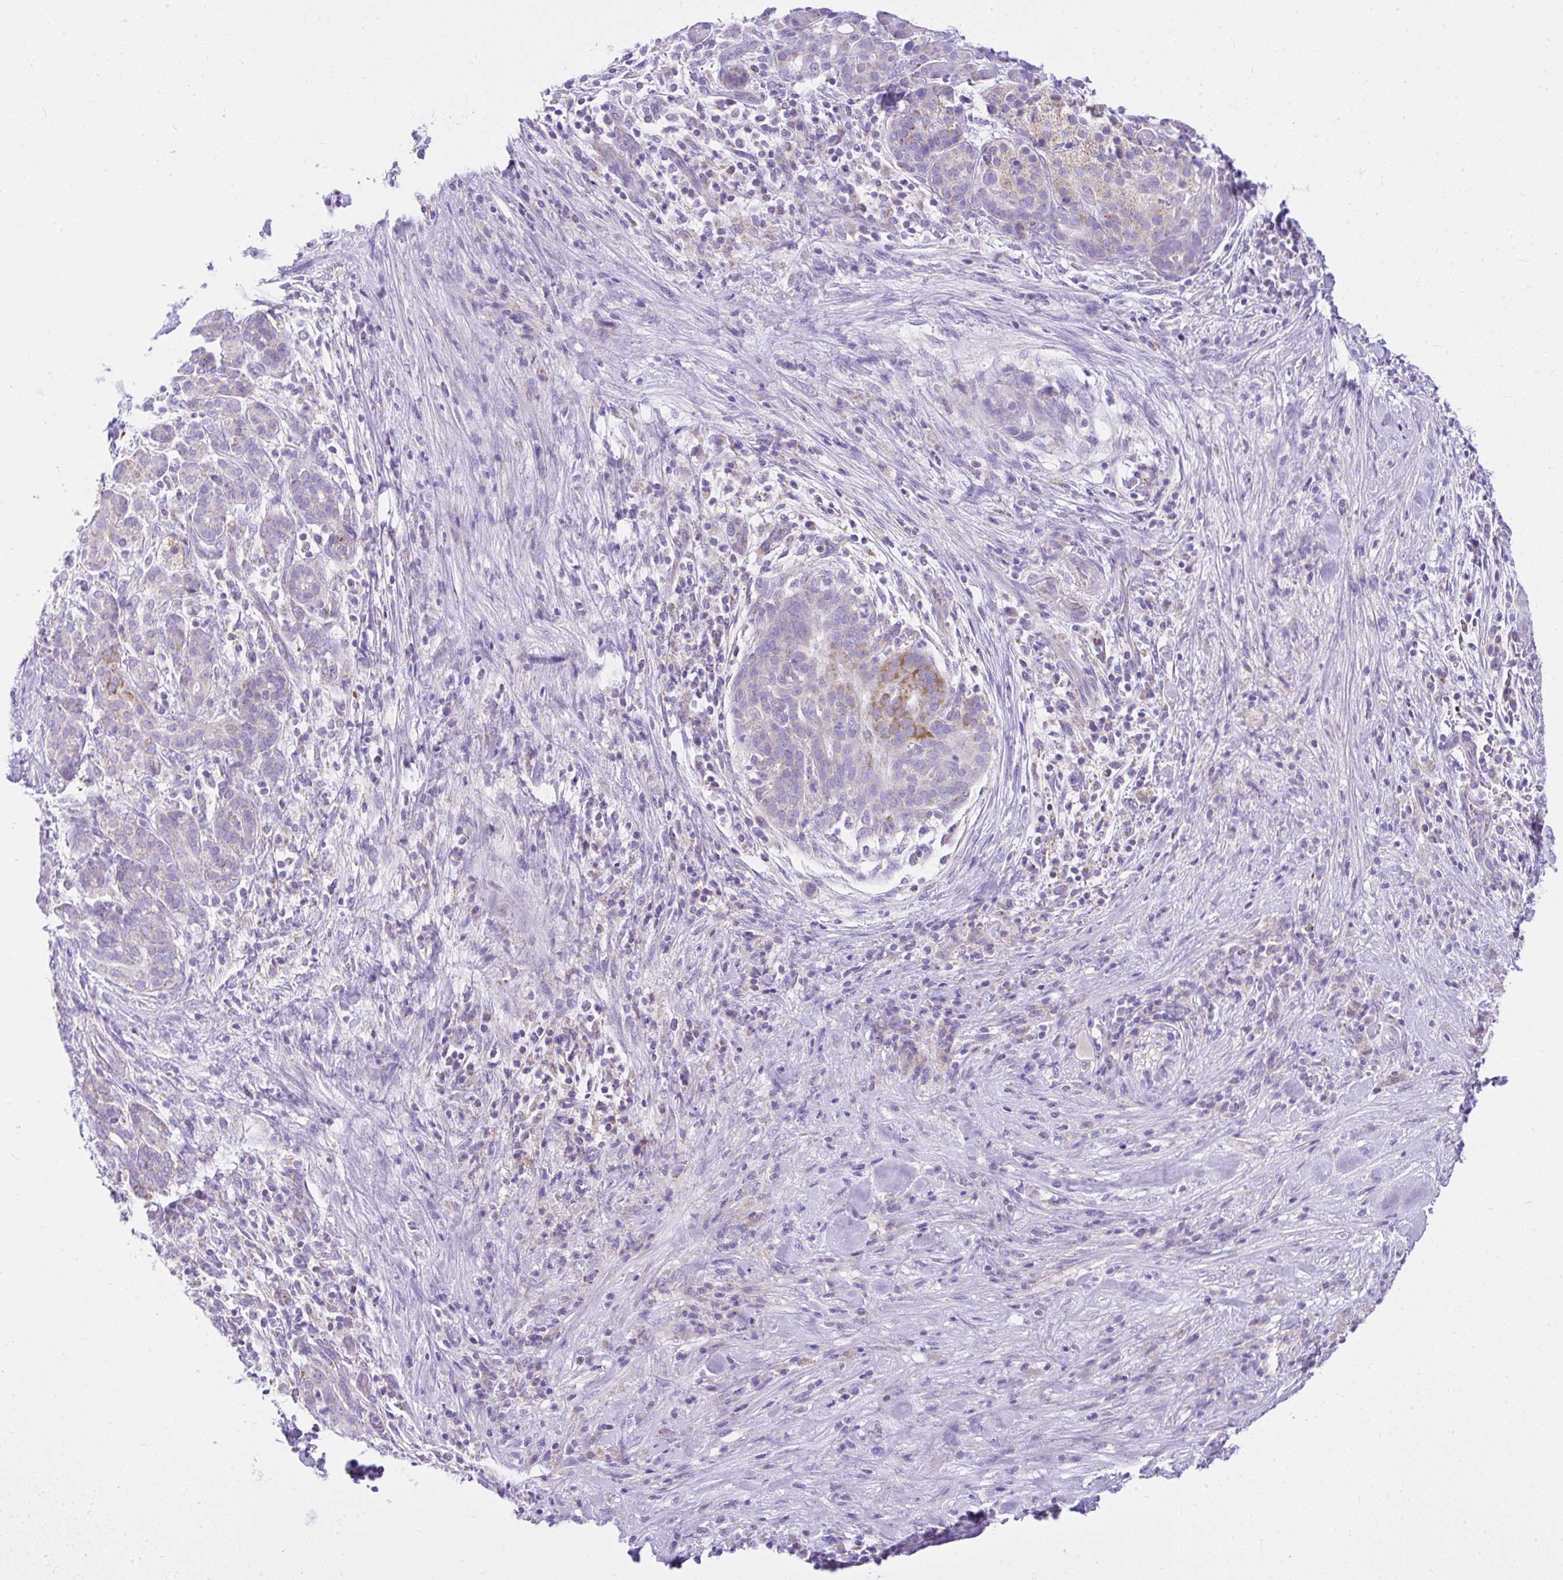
{"staining": {"intensity": "moderate", "quantity": "<25%", "location": "cytoplasmic/membranous"}, "tissue": "pancreatic cancer", "cell_type": "Tumor cells", "image_type": "cancer", "snomed": [{"axis": "morphology", "description": "Adenocarcinoma, NOS"}, {"axis": "topography", "description": "Pancreas"}], "caption": "Immunohistochemistry (IHC) staining of pancreatic cancer, which reveals low levels of moderate cytoplasmic/membranous positivity in approximately <25% of tumor cells indicating moderate cytoplasmic/membranous protein staining. The staining was performed using DAB (3,3'-diaminobenzidine) (brown) for protein detection and nuclei were counterstained in hematoxylin (blue).", "gene": "SLC13A1", "patient": {"sex": "male", "age": 44}}